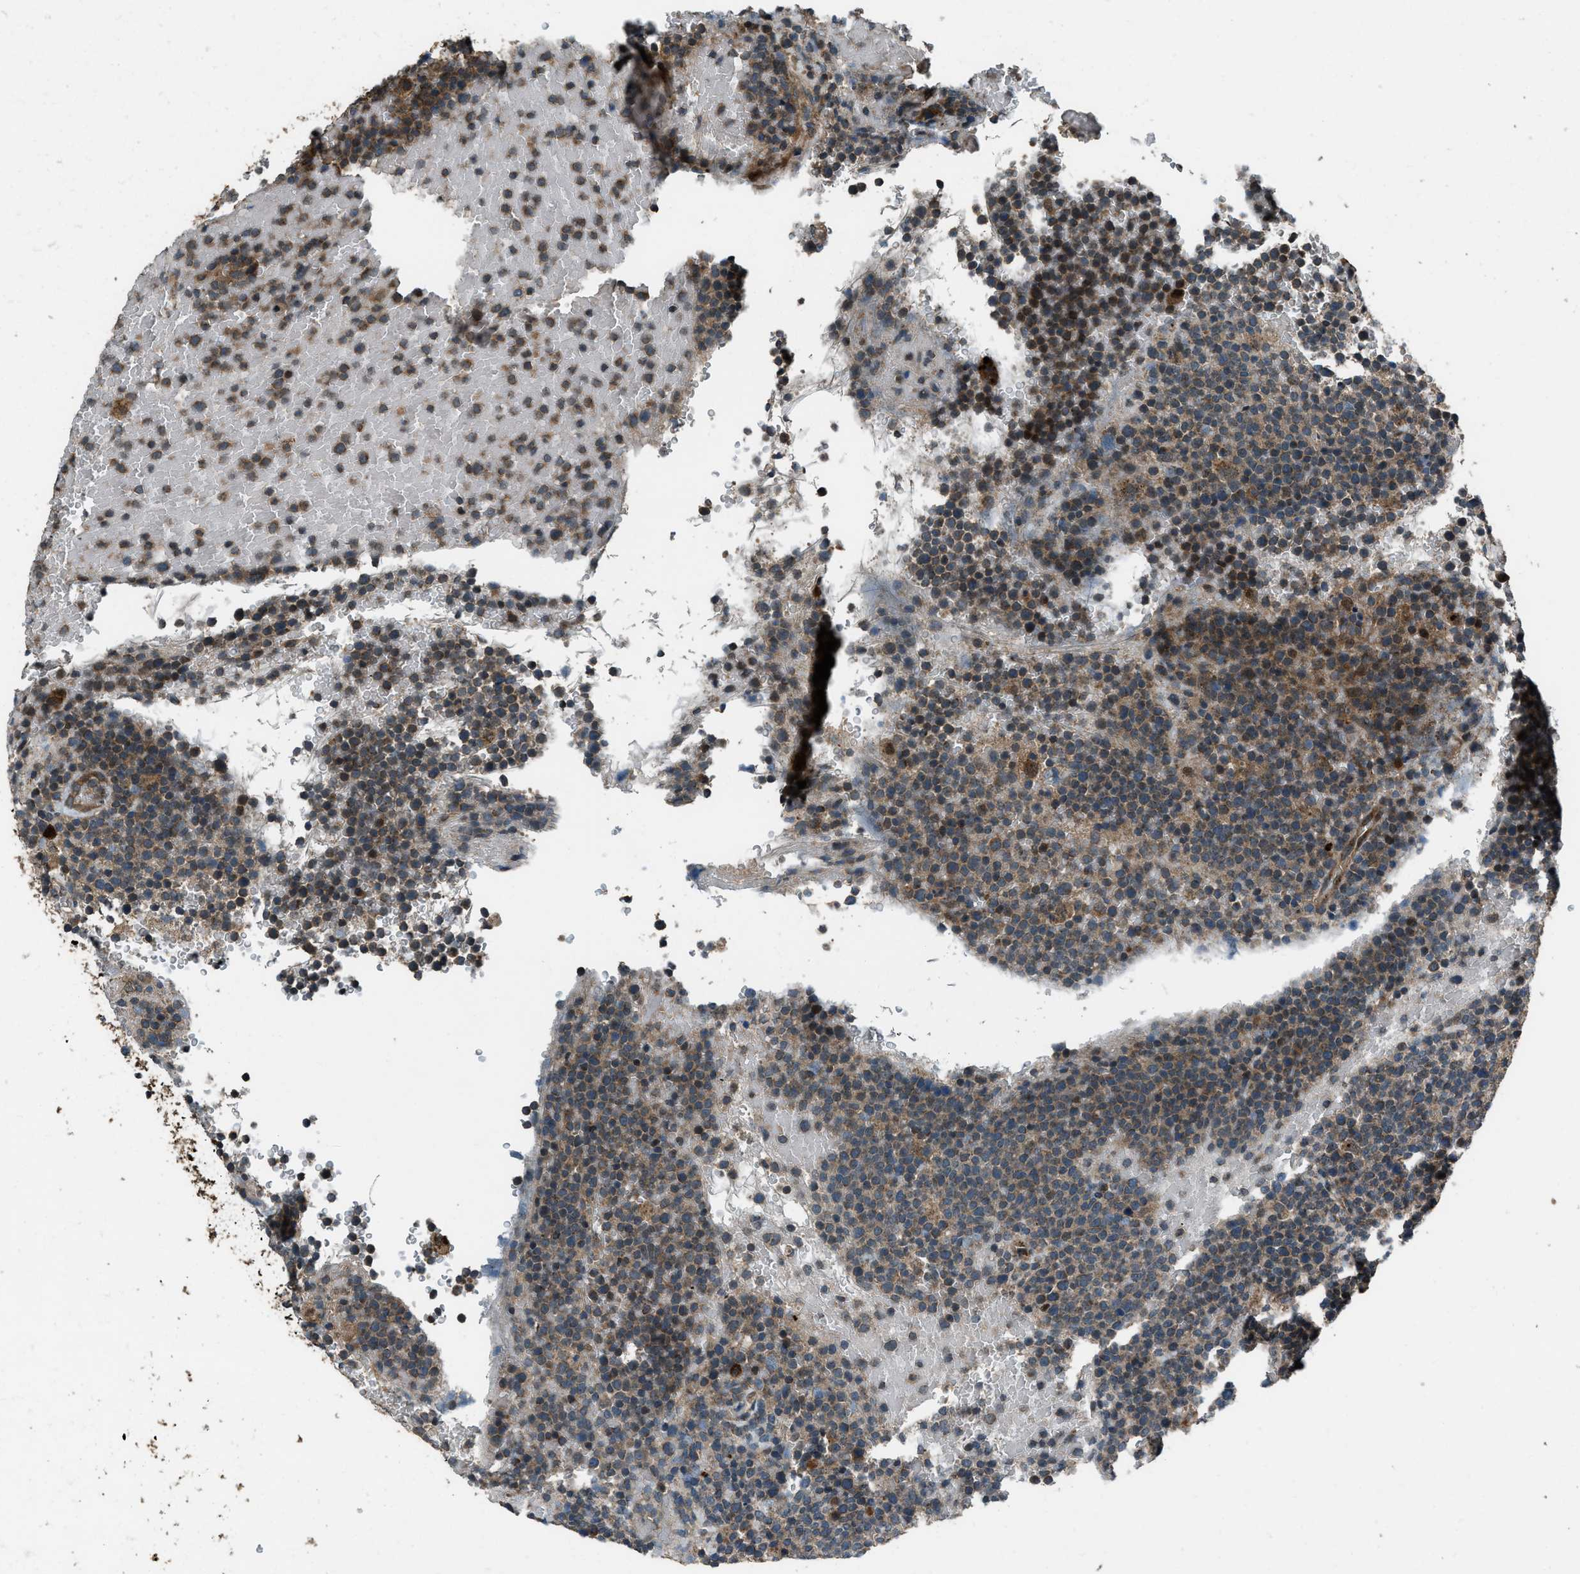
{"staining": {"intensity": "moderate", "quantity": ">75%", "location": "cytoplasmic/membranous"}, "tissue": "lymphoma", "cell_type": "Tumor cells", "image_type": "cancer", "snomed": [{"axis": "morphology", "description": "Malignant lymphoma, non-Hodgkin's type, High grade"}, {"axis": "topography", "description": "Lymph node"}], "caption": "Immunohistochemistry (IHC) image of neoplastic tissue: human lymphoma stained using immunohistochemistry (IHC) shows medium levels of moderate protein expression localized specifically in the cytoplasmic/membranous of tumor cells, appearing as a cytoplasmic/membranous brown color.", "gene": "IRAK4", "patient": {"sex": "male", "age": 61}}